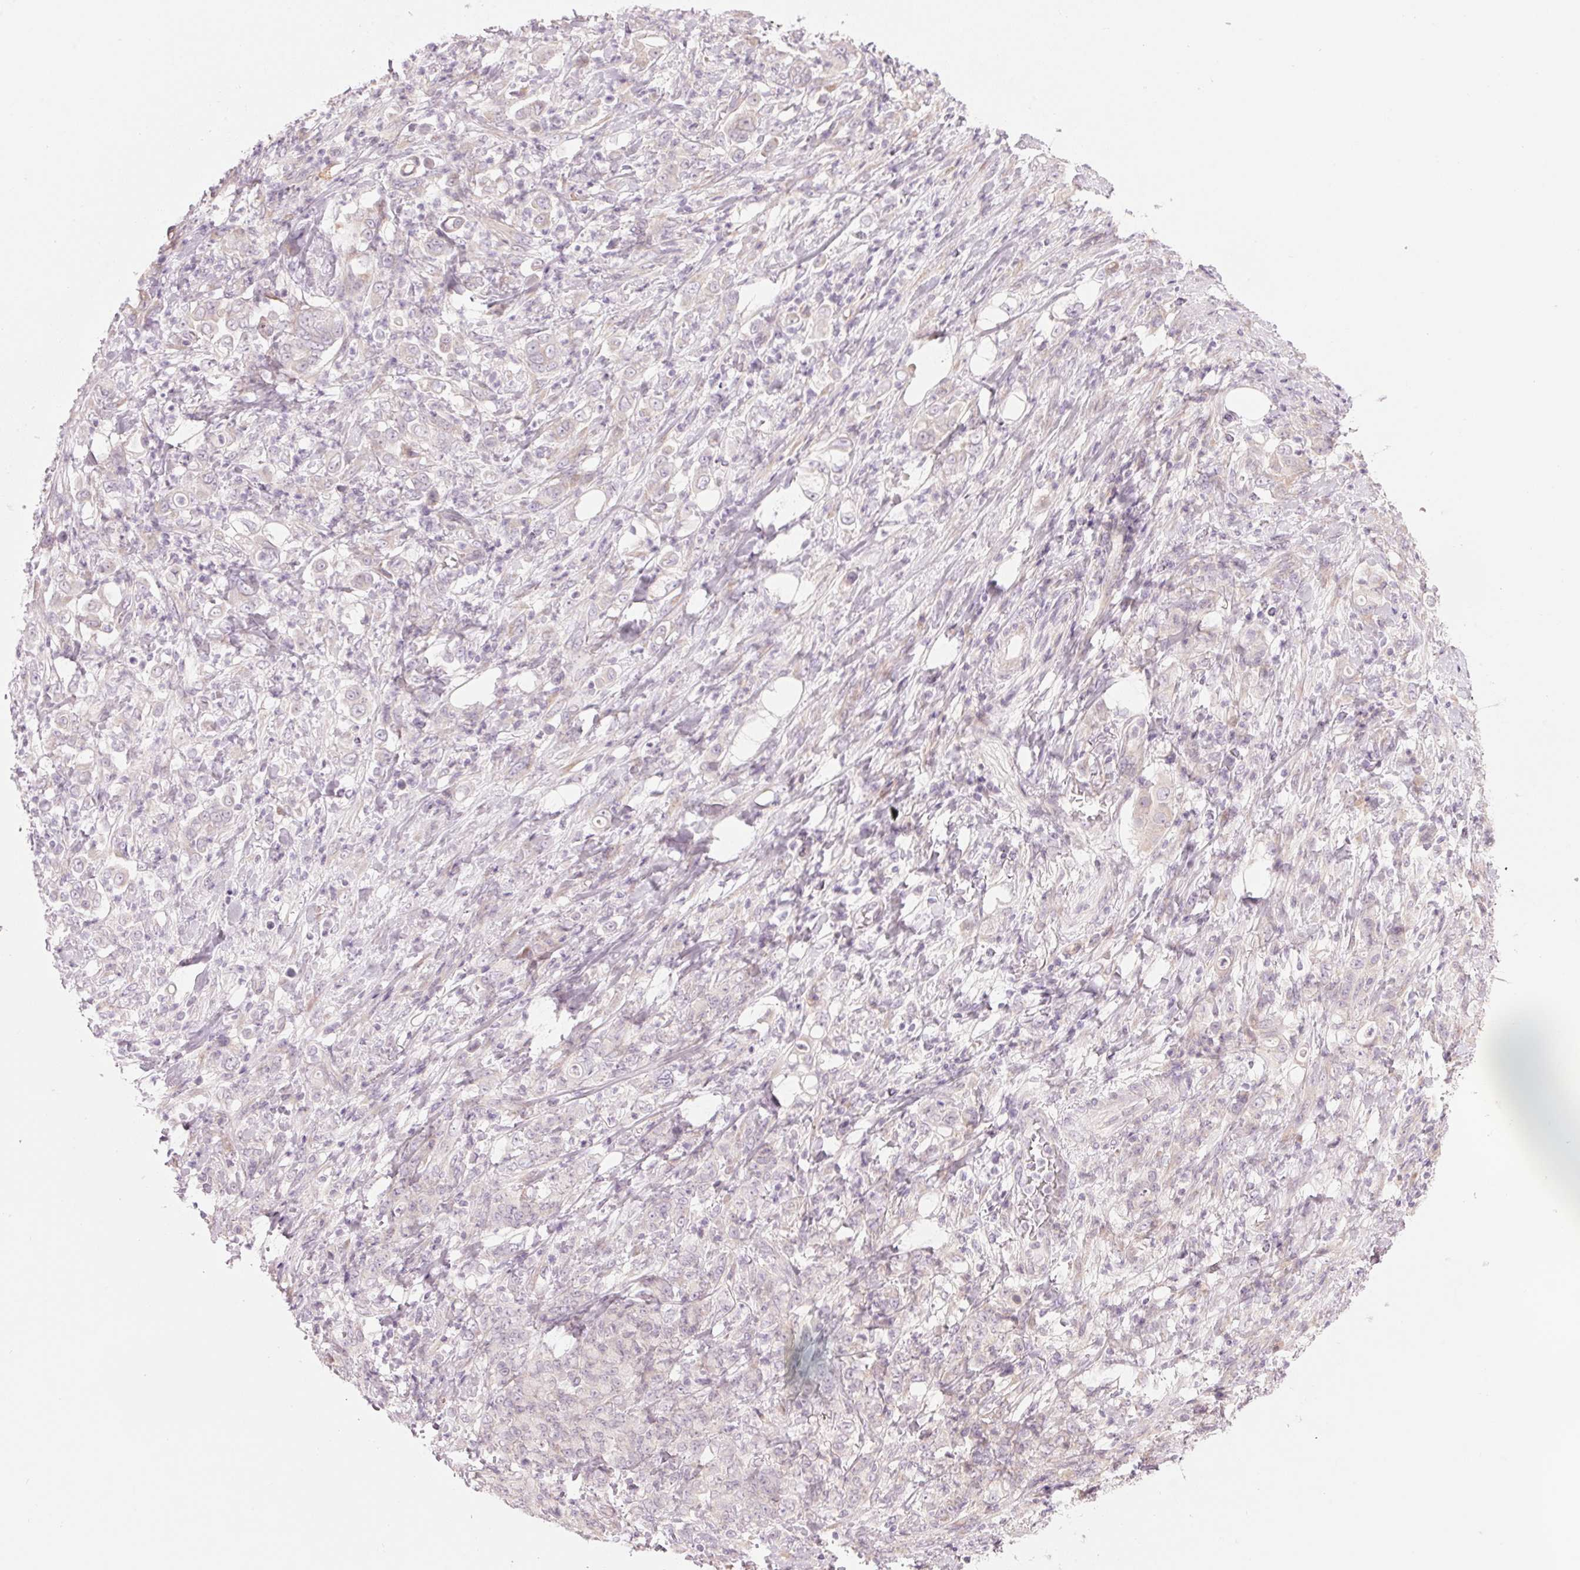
{"staining": {"intensity": "negative", "quantity": "none", "location": "none"}, "tissue": "stomach cancer", "cell_type": "Tumor cells", "image_type": "cancer", "snomed": [{"axis": "morphology", "description": "Adenocarcinoma, NOS"}, {"axis": "topography", "description": "Stomach"}], "caption": "DAB (3,3'-diaminobenzidine) immunohistochemical staining of human adenocarcinoma (stomach) reveals no significant positivity in tumor cells.", "gene": "GNMT", "patient": {"sex": "female", "age": 79}}